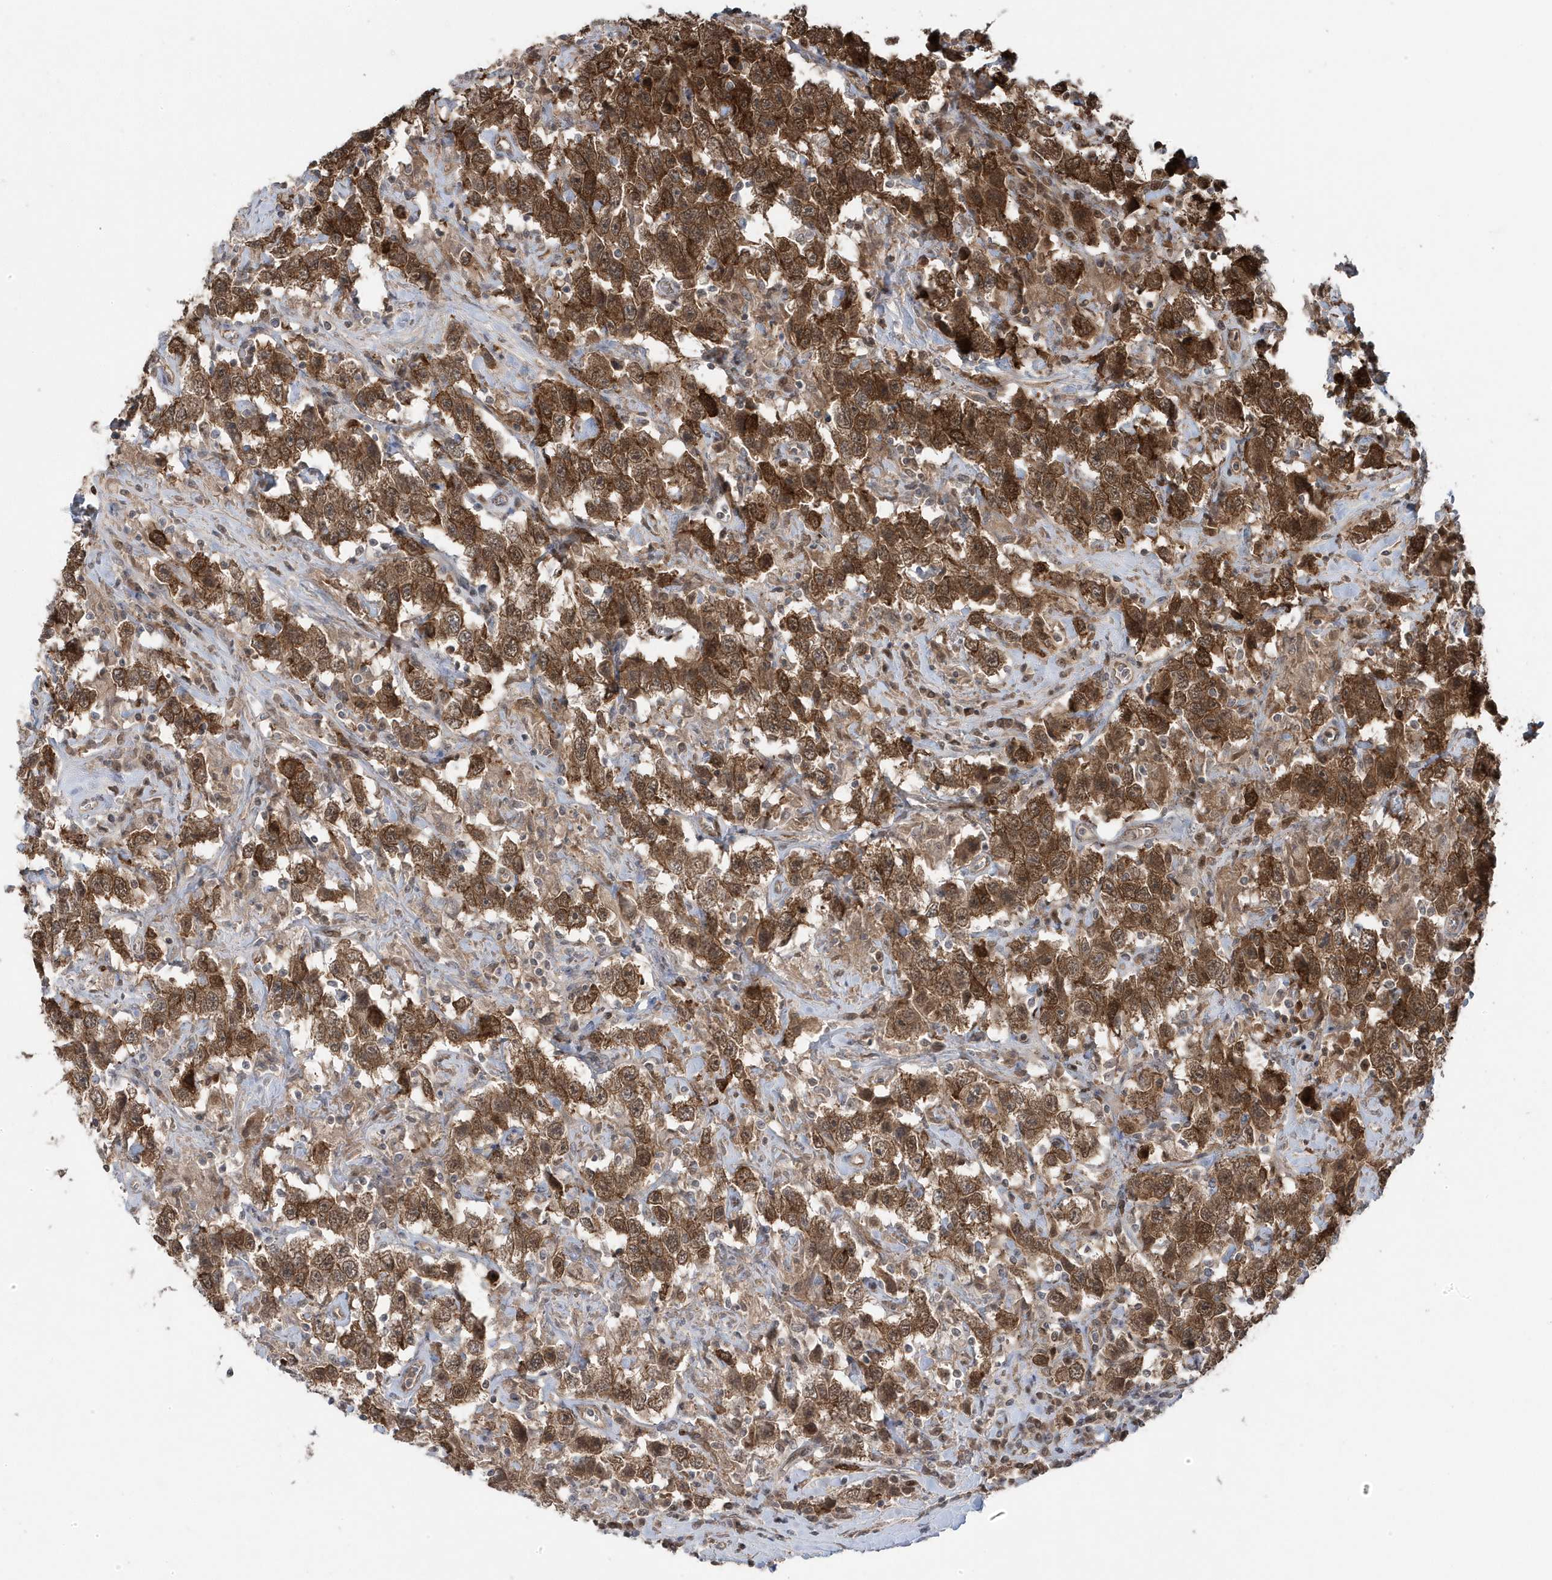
{"staining": {"intensity": "moderate", "quantity": ">75%", "location": "cytoplasmic/membranous,nuclear"}, "tissue": "testis cancer", "cell_type": "Tumor cells", "image_type": "cancer", "snomed": [{"axis": "morphology", "description": "Seminoma, NOS"}, {"axis": "topography", "description": "Testis"}], "caption": "Human testis cancer stained for a protein (brown) displays moderate cytoplasmic/membranous and nuclear positive positivity in approximately >75% of tumor cells.", "gene": "MAPK1IP1L", "patient": {"sex": "male", "age": 41}}